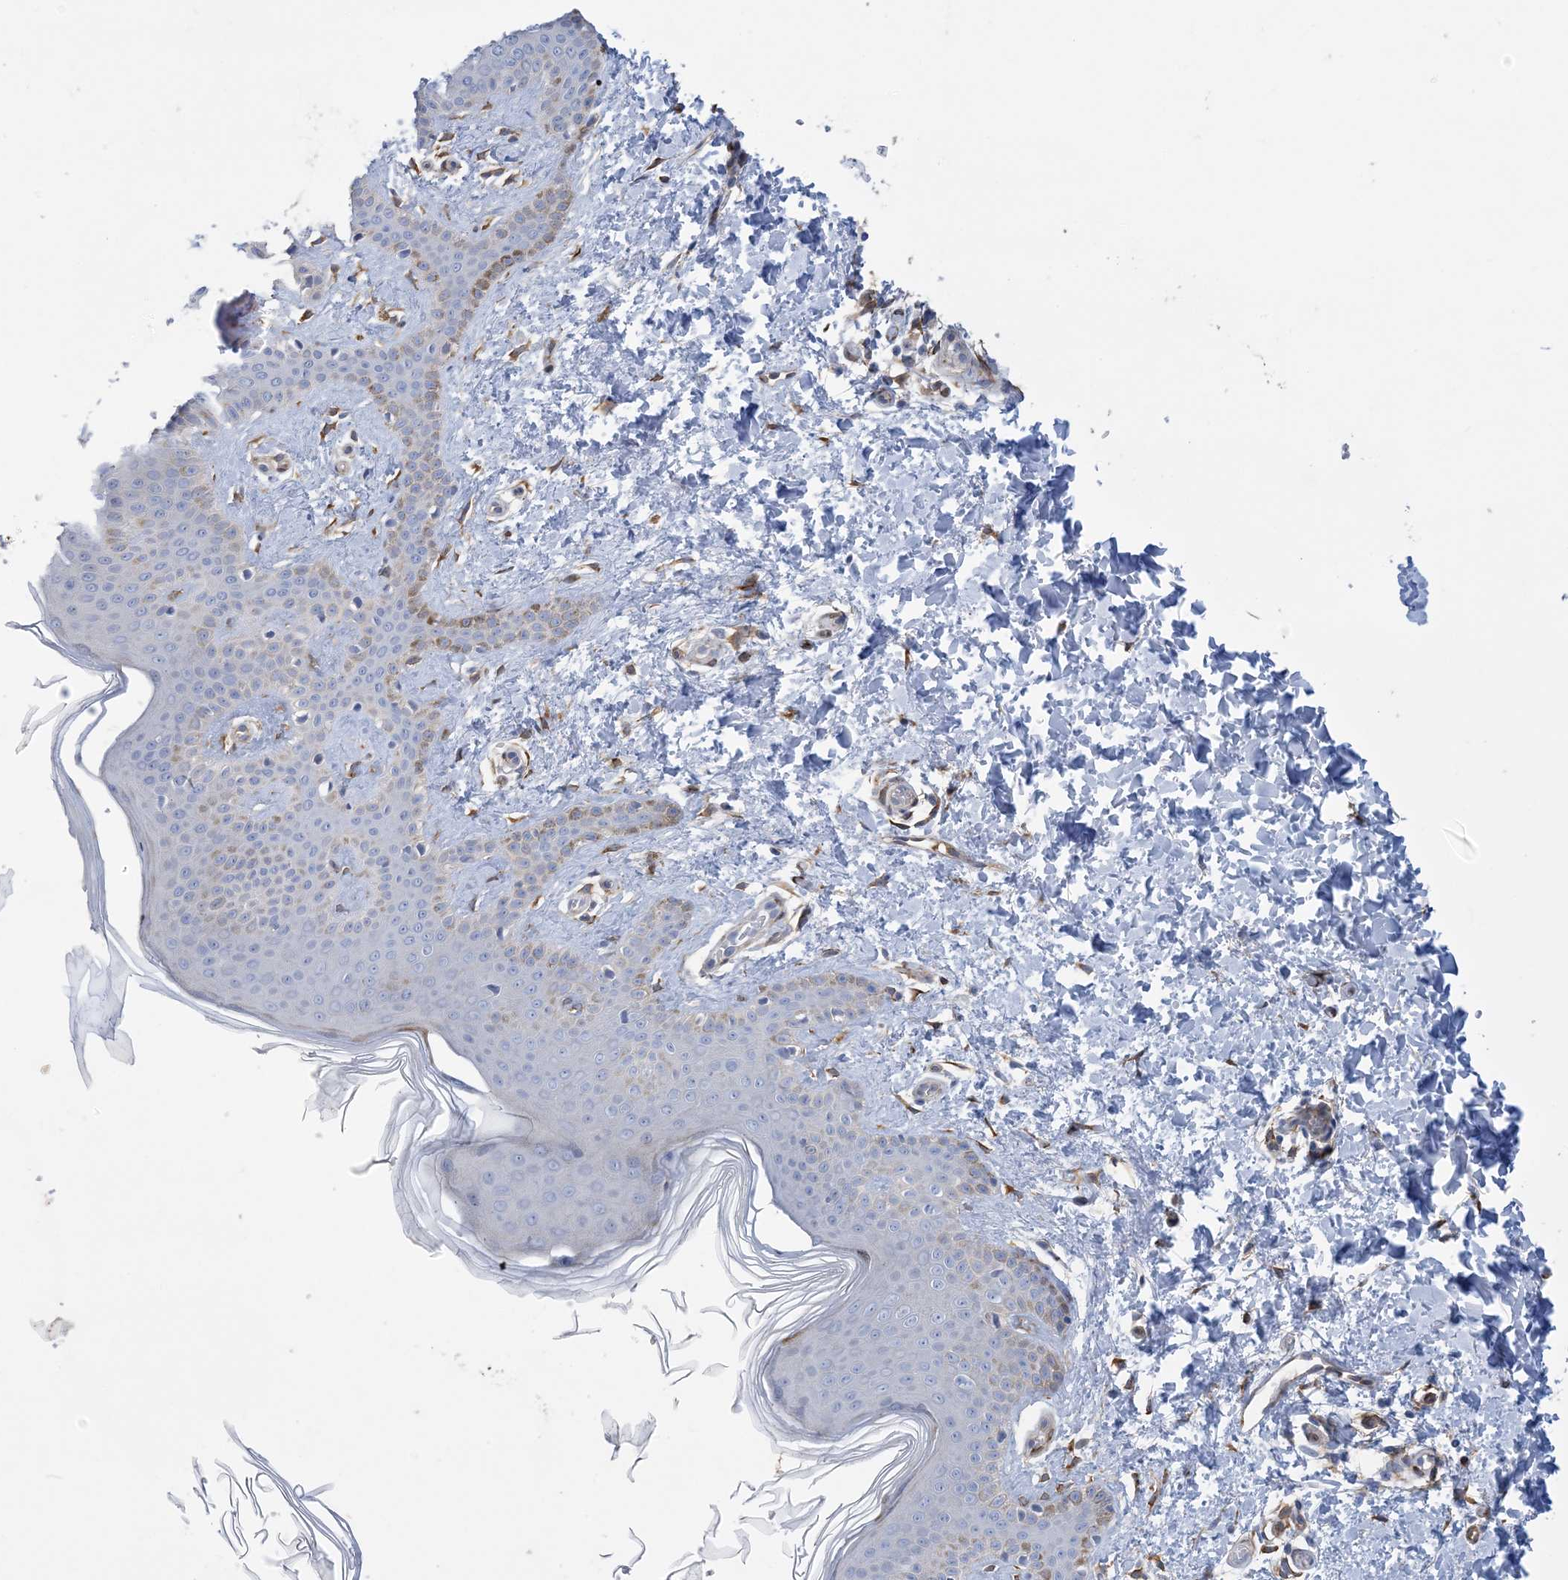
{"staining": {"intensity": "moderate", "quantity": "25%-75%", "location": "cytoplasmic/membranous,nuclear"}, "tissue": "skin", "cell_type": "Fibroblasts", "image_type": "normal", "snomed": [{"axis": "morphology", "description": "Normal tissue, NOS"}, {"axis": "topography", "description": "Skin"}], "caption": "Fibroblasts exhibit medium levels of moderate cytoplasmic/membranous,nuclear expression in about 25%-75% of cells in benign skin. The staining was performed using DAB, with brown indicating positive protein expression. Nuclei are stained blue with hematoxylin.", "gene": "RBMS3", "patient": {"sex": "male", "age": 36}}